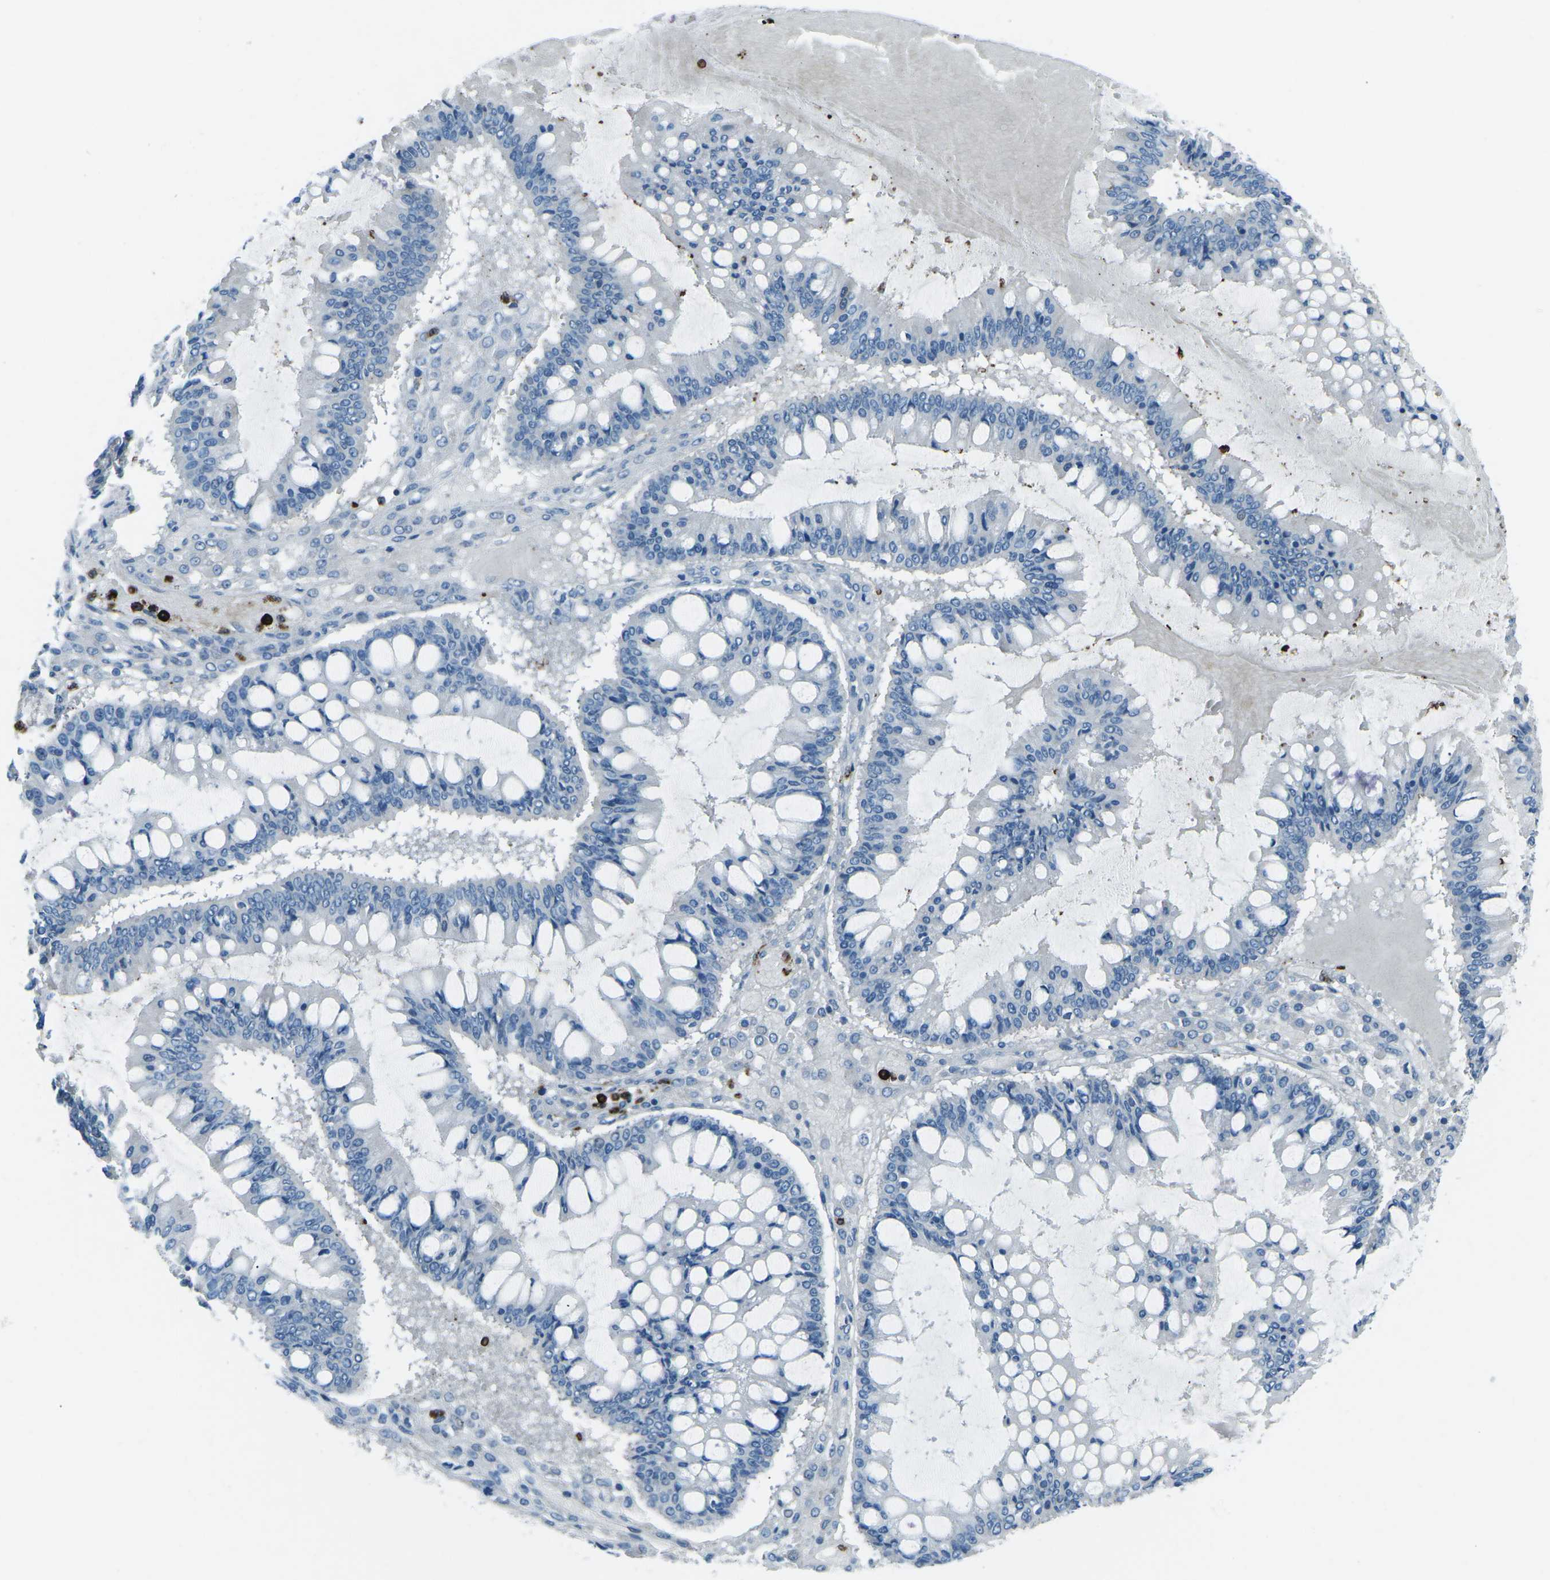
{"staining": {"intensity": "negative", "quantity": "none", "location": "none"}, "tissue": "ovarian cancer", "cell_type": "Tumor cells", "image_type": "cancer", "snomed": [{"axis": "morphology", "description": "Cystadenocarcinoma, mucinous, NOS"}, {"axis": "topography", "description": "Ovary"}], "caption": "Immunohistochemistry (IHC) histopathology image of neoplastic tissue: human ovarian cancer (mucinous cystadenocarcinoma) stained with DAB (3,3'-diaminobenzidine) displays no significant protein staining in tumor cells.", "gene": "FCN1", "patient": {"sex": "female", "age": 73}}